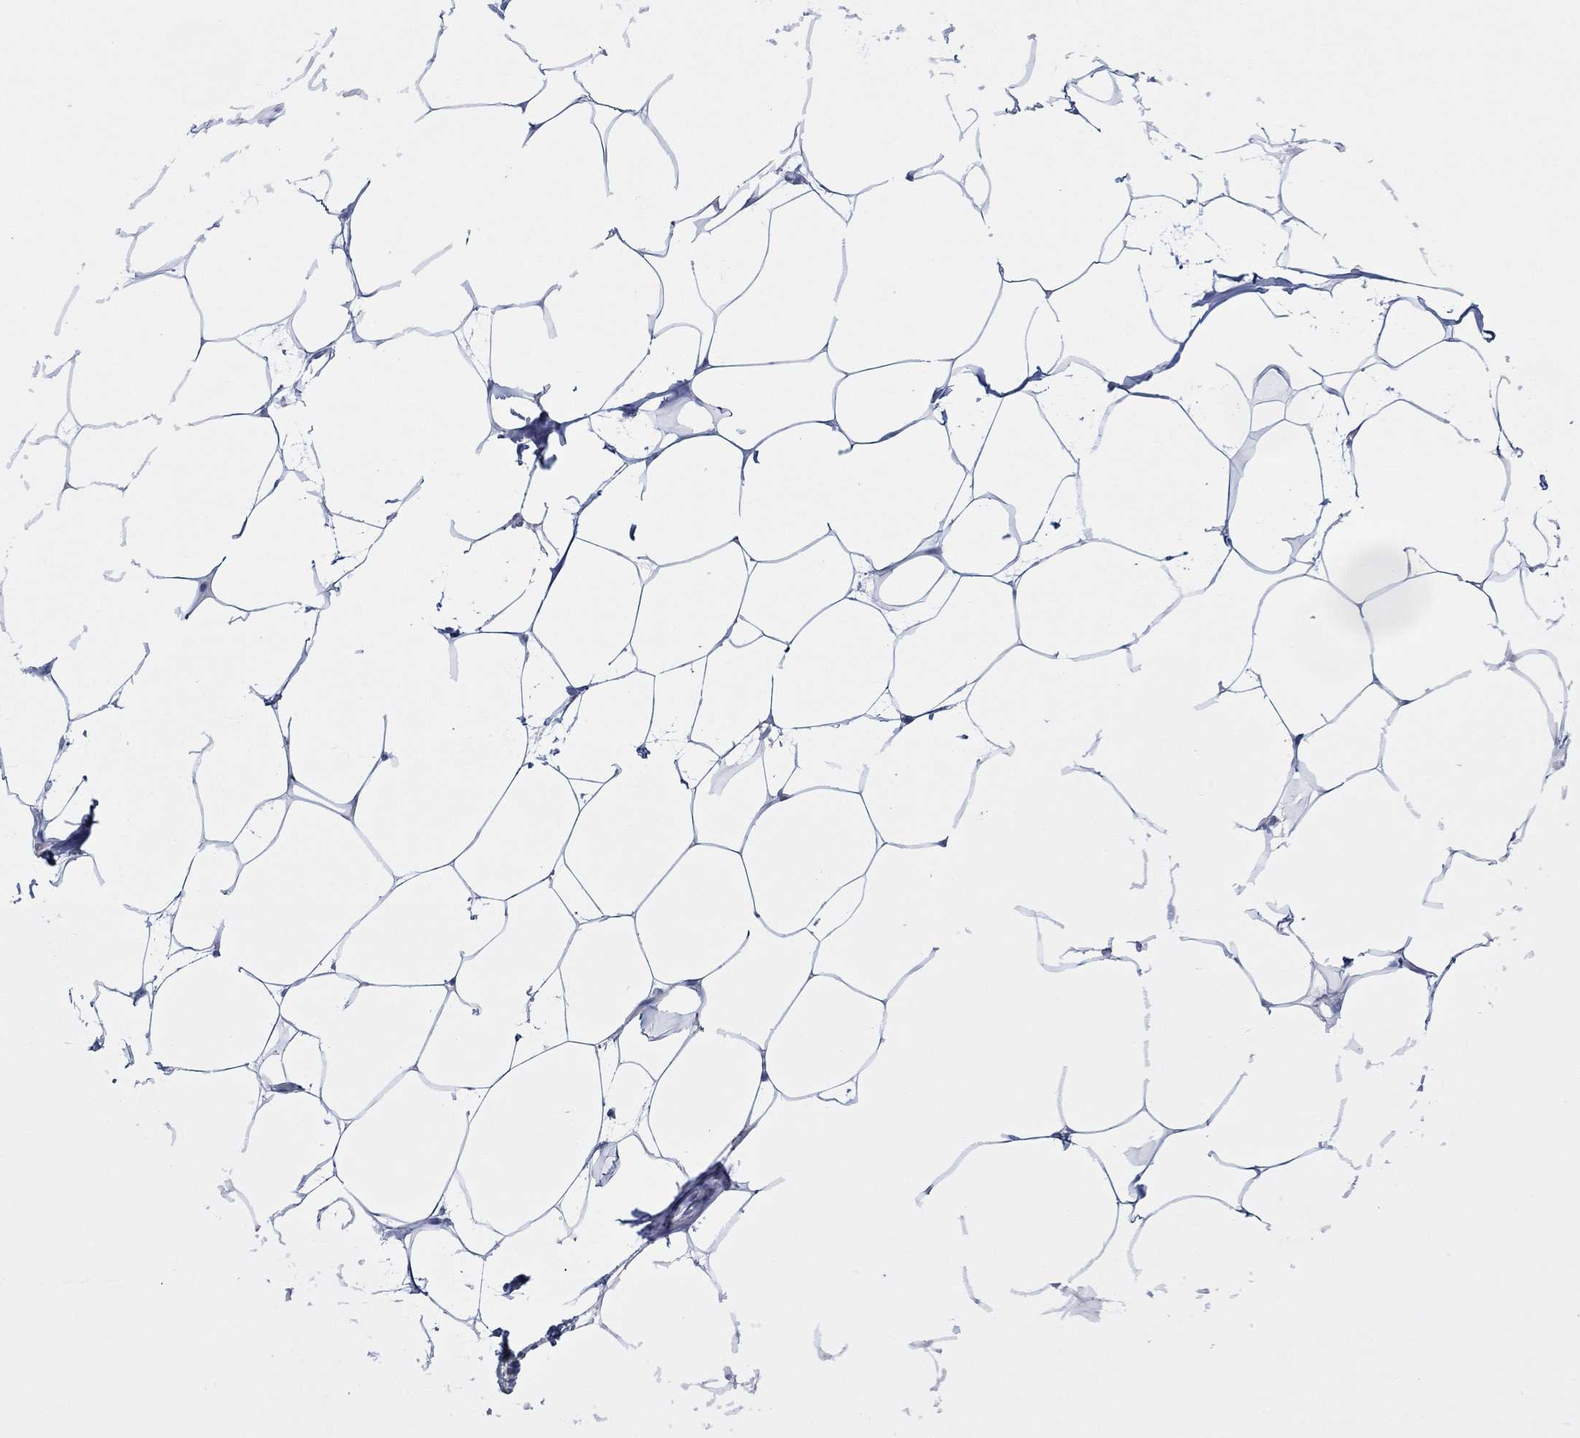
{"staining": {"intensity": "negative", "quantity": "none", "location": "none"}, "tissue": "breast", "cell_type": "Adipocytes", "image_type": "normal", "snomed": [{"axis": "morphology", "description": "Normal tissue, NOS"}, {"axis": "topography", "description": "Breast"}], "caption": "This micrograph is of benign breast stained with immunohistochemistry (IHC) to label a protein in brown with the nuclei are counter-stained blue. There is no staining in adipocytes.", "gene": "IGFBP6", "patient": {"sex": "female", "age": 32}}